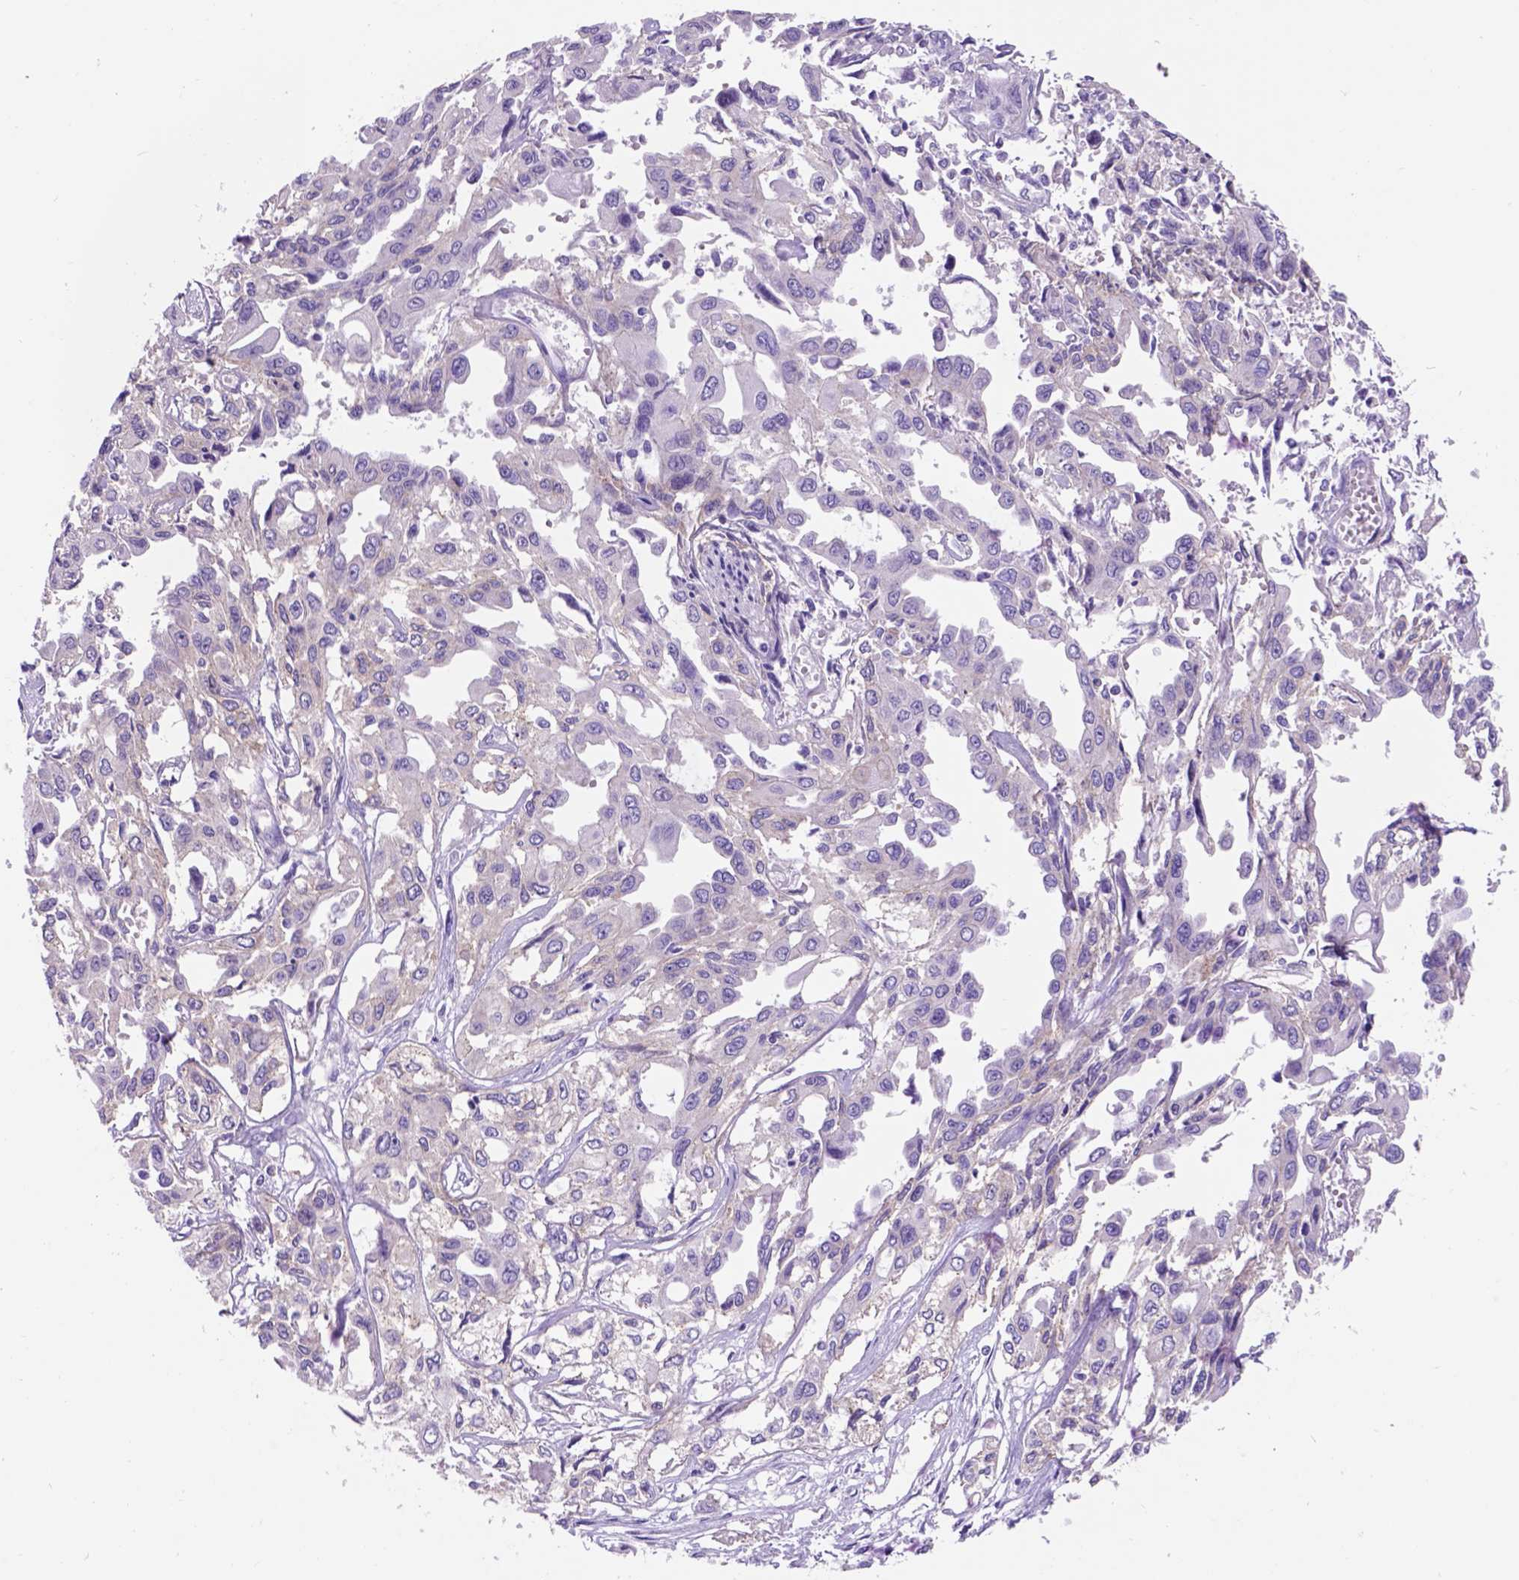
{"staining": {"intensity": "negative", "quantity": "none", "location": "none"}, "tissue": "pancreatic cancer", "cell_type": "Tumor cells", "image_type": "cancer", "snomed": [{"axis": "morphology", "description": "Adenocarcinoma, NOS"}, {"axis": "topography", "description": "Pancreas"}], "caption": "Photomicrograph shows no protein expression in tumor cells of adenocarcinoma (pancreatic) tissue.", "gene": "EGFR", "patient": {"sex": "female", "age": 55}}